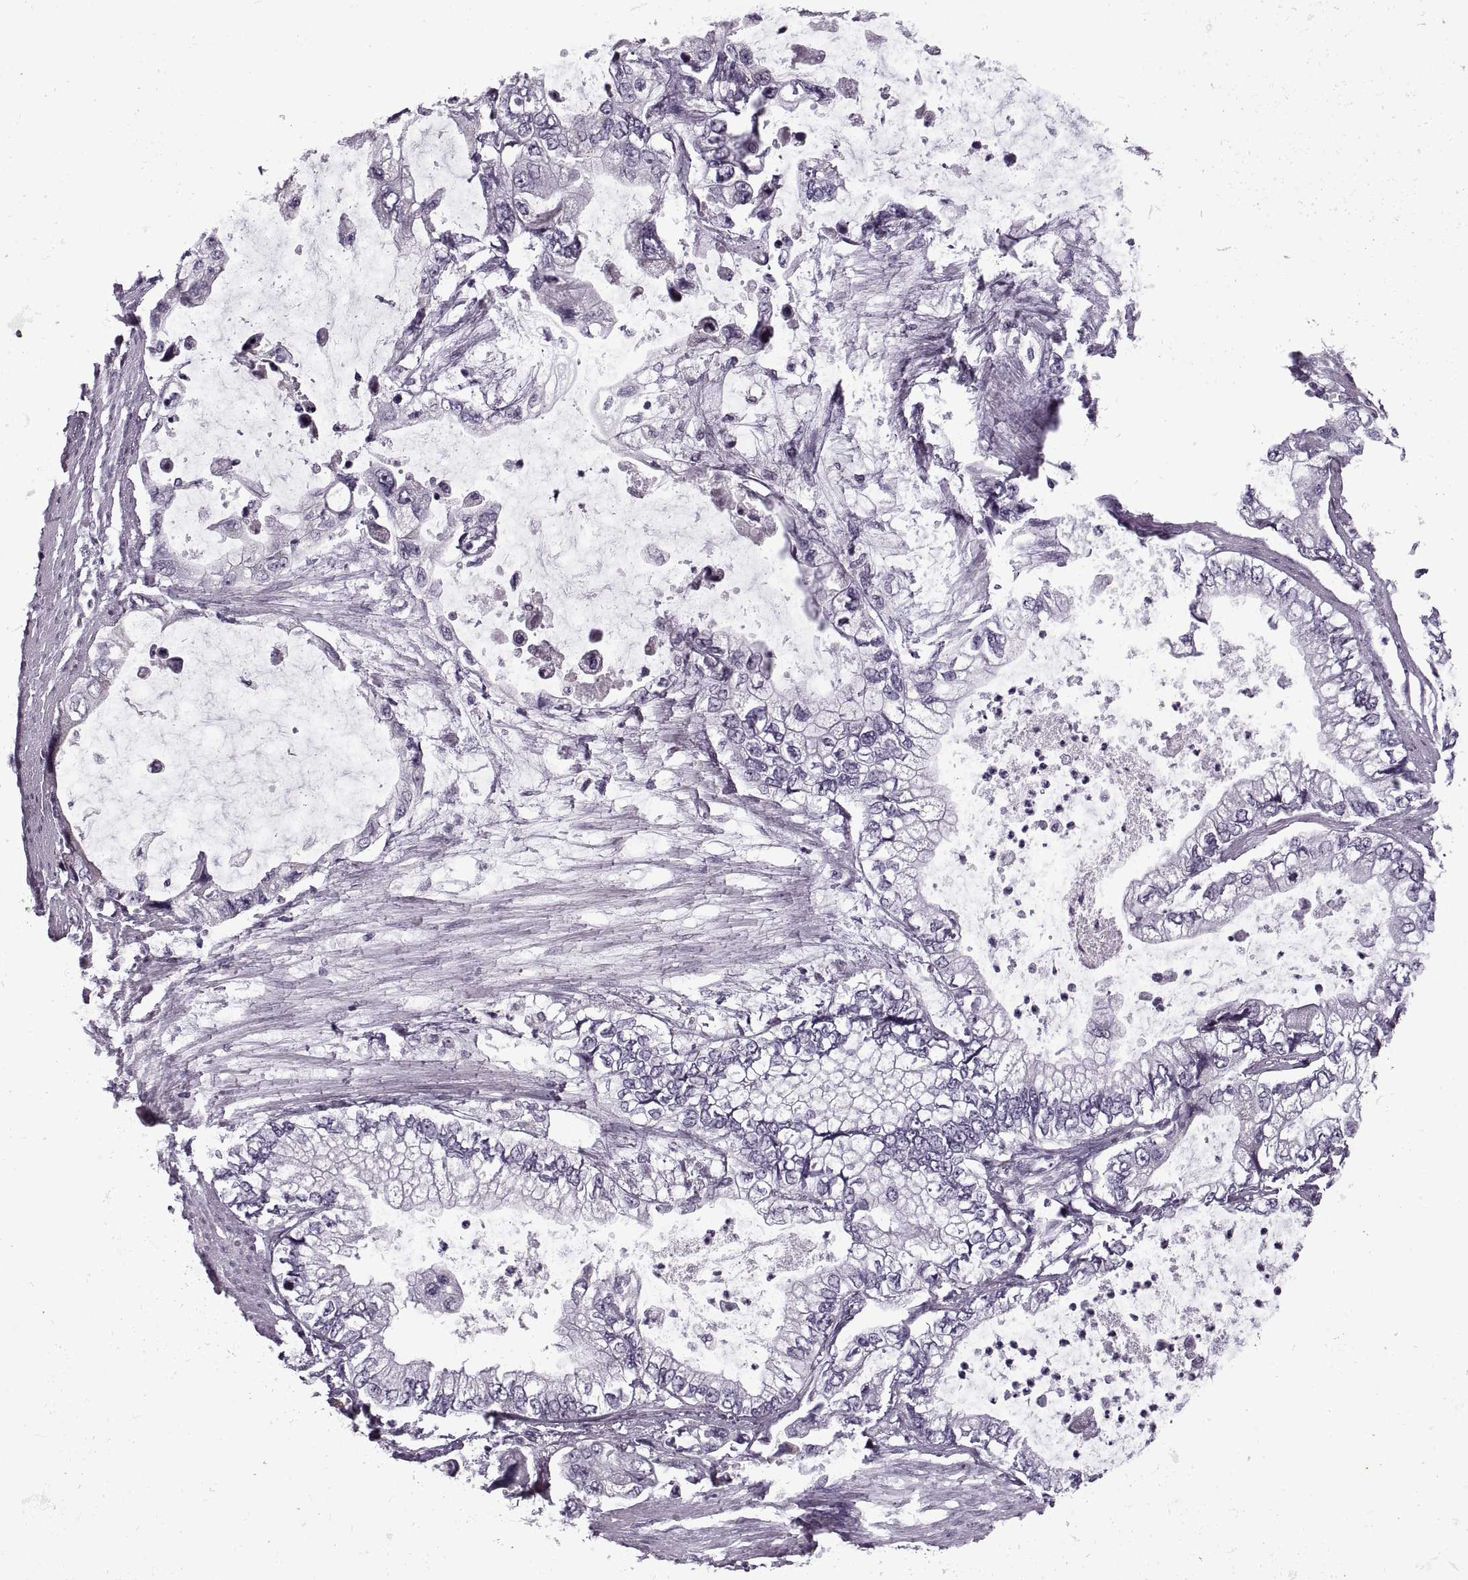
{"staining": {"intensity": "negative", "quantity": "none", "location": "none"}, "tissue": "stomach cancer", "cell_type": "Tumor cells", "image_type": "cancer", "snomed": [{"axis": "morphology", "description": "Adenocarcinoma, NOS"}, {"axis": "topography", "description": "Pancreas"}, {"axis": "topography", "description": "Stomach, upper"}, {"axis": "topography", "description": "Stomach"}], "caption": "DAB (3,3'-diaminobenzidine) immunohistochemical staining of stomach adenocarcinoma displays no significant staining in tumor cells. (DAB (3,3'-diaminobenzidine) immunohistochemistry, high magnification).", "gene": "PRSS37", "patient": {"sex": "male", "age": 77}}